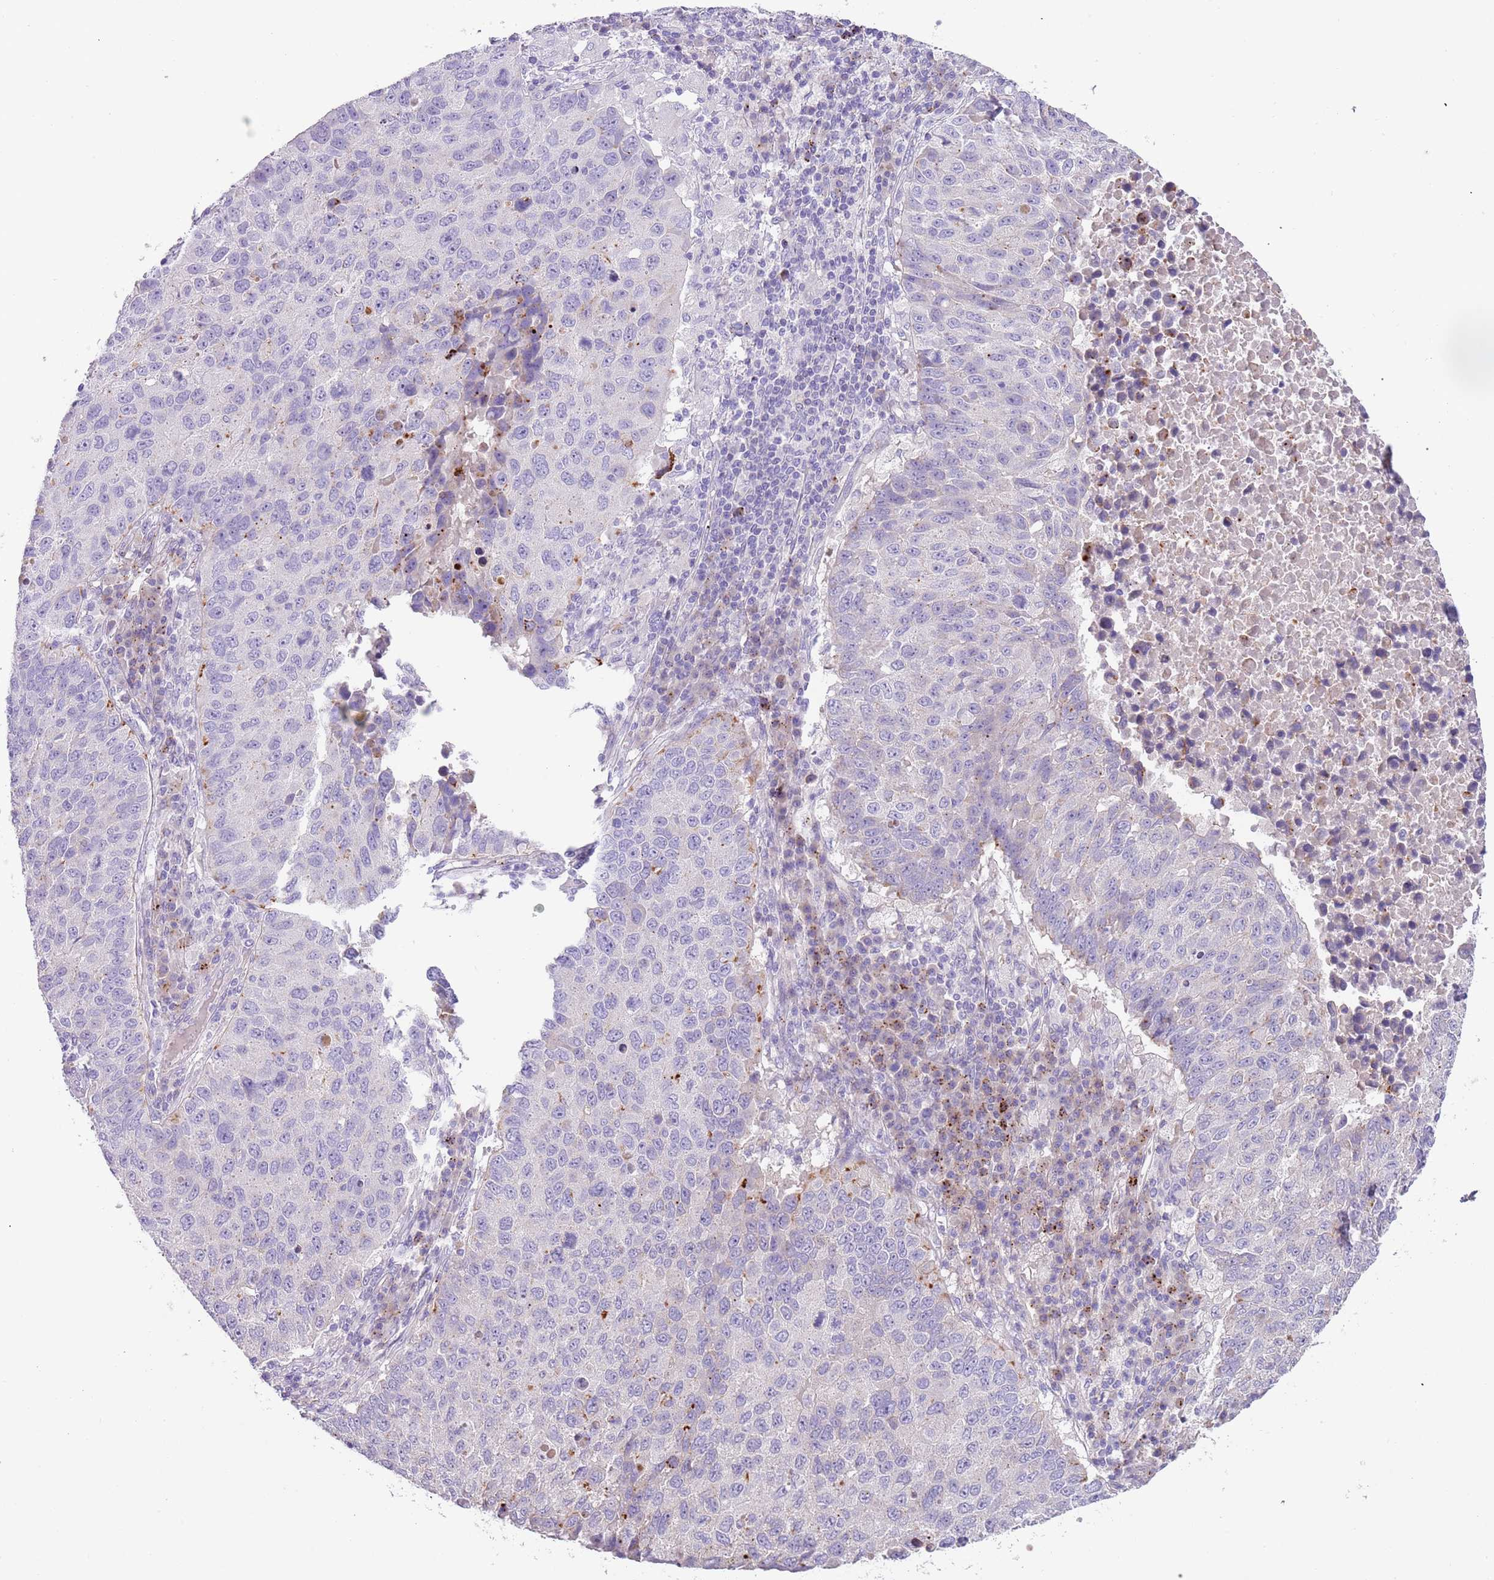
{"staining": {"intensity": "negative", "quantity": "none", "location": "none"}, "tissue": "lung cancer", "cell_type": "Tumor cells", "image_type": "cancer", "snomed": [{"axis": "morphology", "description": "Squamous cell carcinoma, NOS"}, {"axis": "topography", "description": "Lung"}], "caption": "Human squamous cell carcinoma (lung) stained for a protein using immunohistochemistry (IHC) shows no expression in tumor cells.", "gene": "LRRN3", "patient": {"sex": "male", "age": 73}}